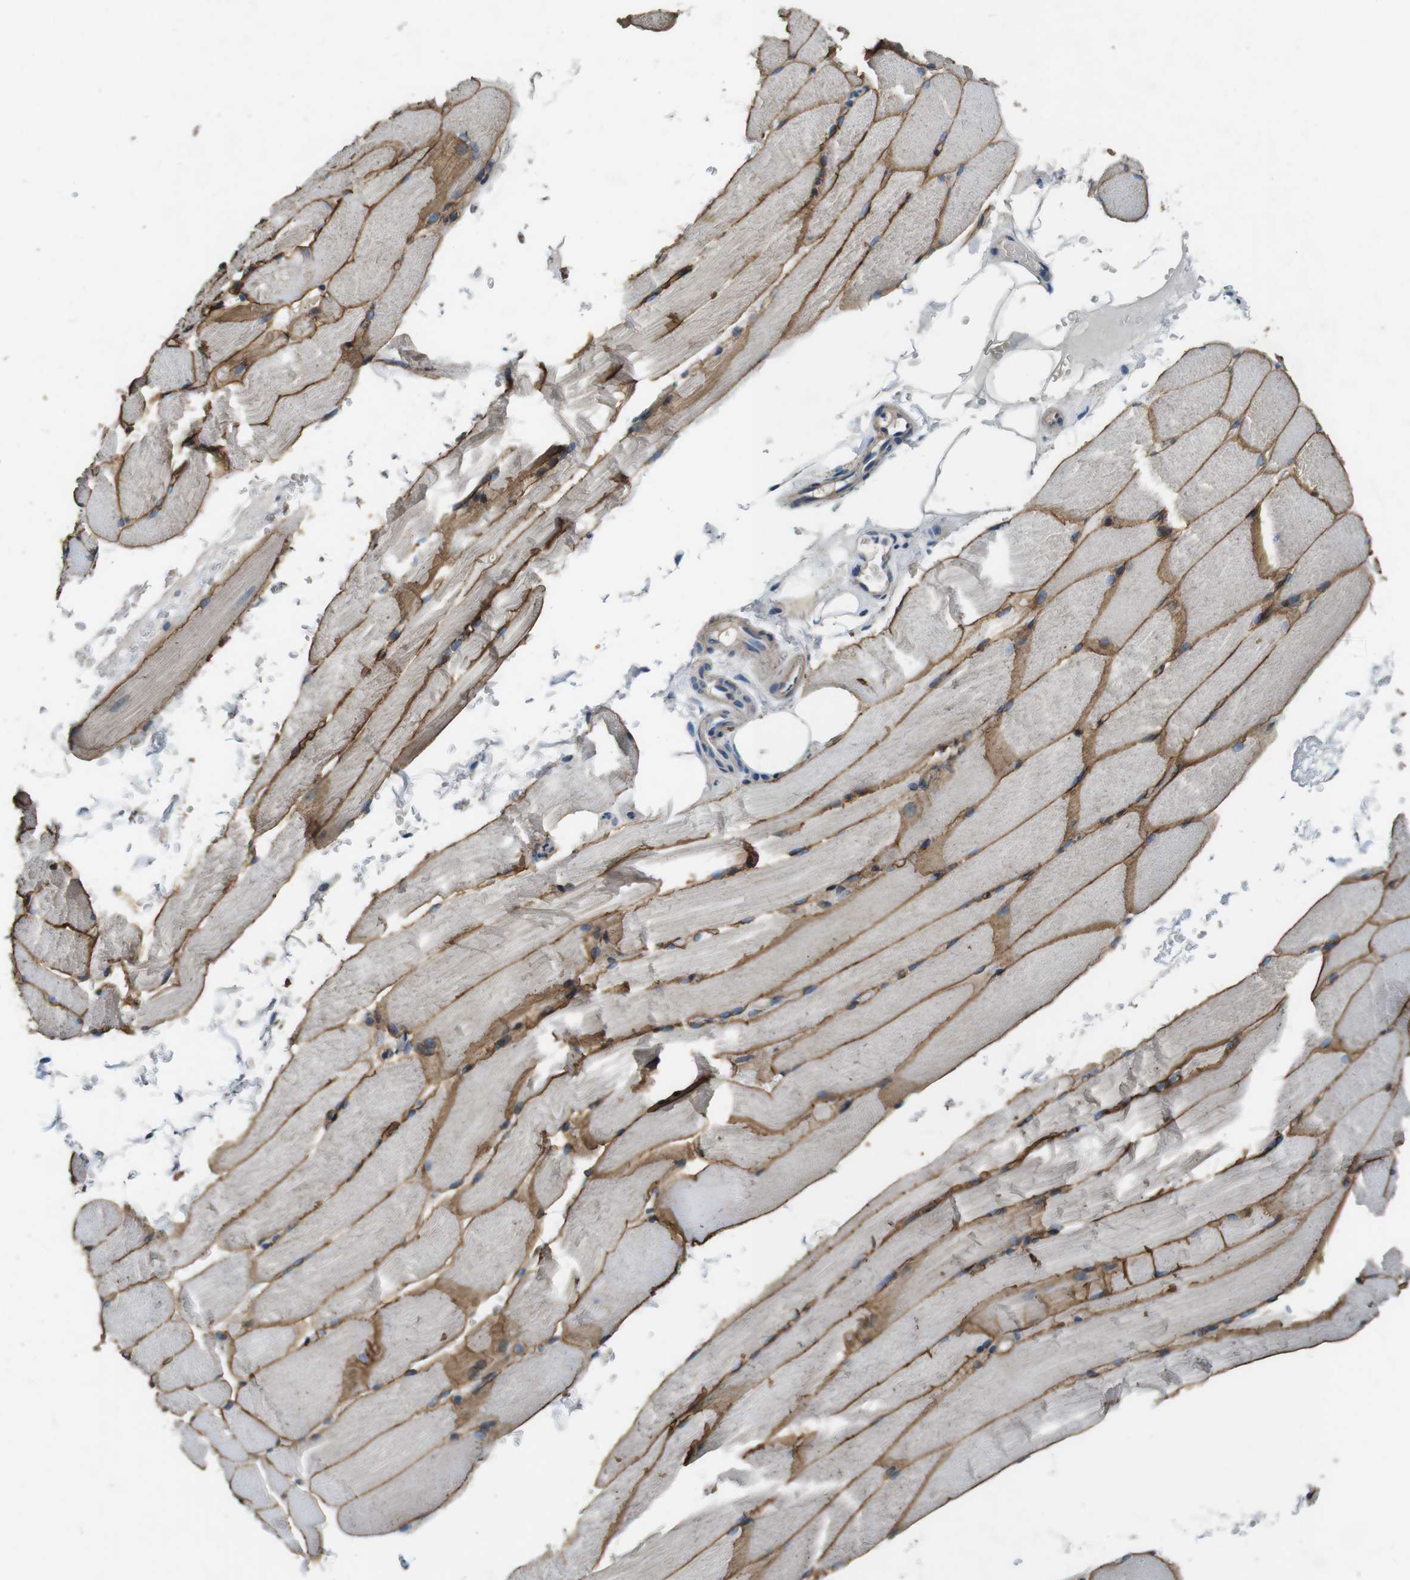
{"staining": {"intensity": "moderate", "quantity": ">75%", "location": "cytoplasmic/membranous"}, "tissue": "skeletal muscle", "cell_type": "Myocytes", "image_type": "normal", "snomed": [{"axis": "morphology", "description": "Normal tissue, NOS"}, {"axis": "topography", "description": "Skeletal muscle"}, {"axis": "topography", "description": "Parathyroid gland"}], "caption": "Human skeletal muscle stained with a brown dye reveals moderate cytoplasmic/membranous positive expression in approximately >75% of myocytes.", "gene": "DTNA", "patient": {"sex": "female", "age": 37}}